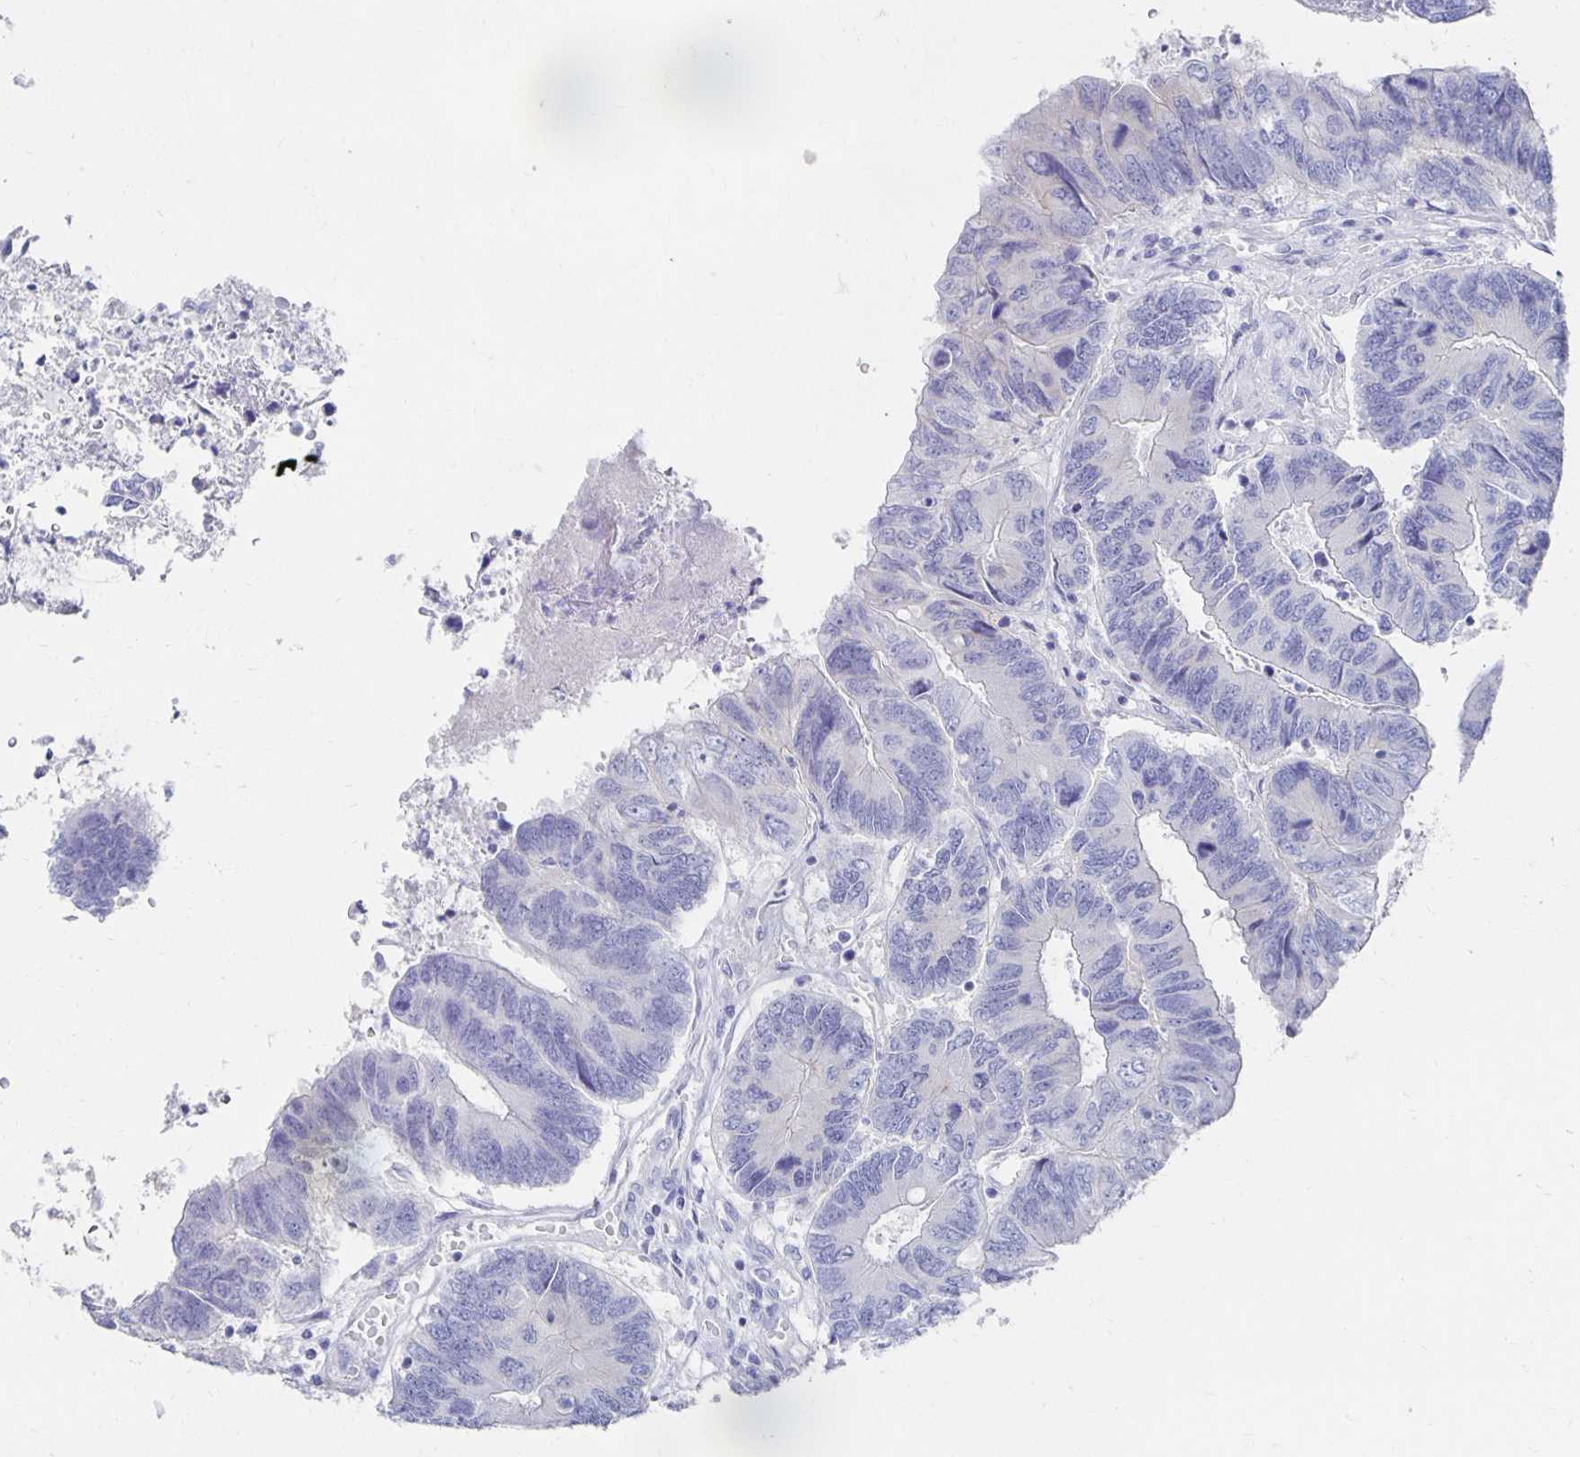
{"staining": {"intensity": "negative", "quantity": "none", "location": "none"}, "tissue": "colorectal cancer", "cell_type": "Tumor cells", "image_type": "cancer", "snomed": [{"axis": "morphology", "description": "Adenocarcinoma, NOS"}, {"axis": "topography", "description": "Colon"}], "caption": "Tumor cells show no significant protein staining in colorectal cancer.", "gene": "PRDM7", "patient": {"sex": "female", "age": 67}}